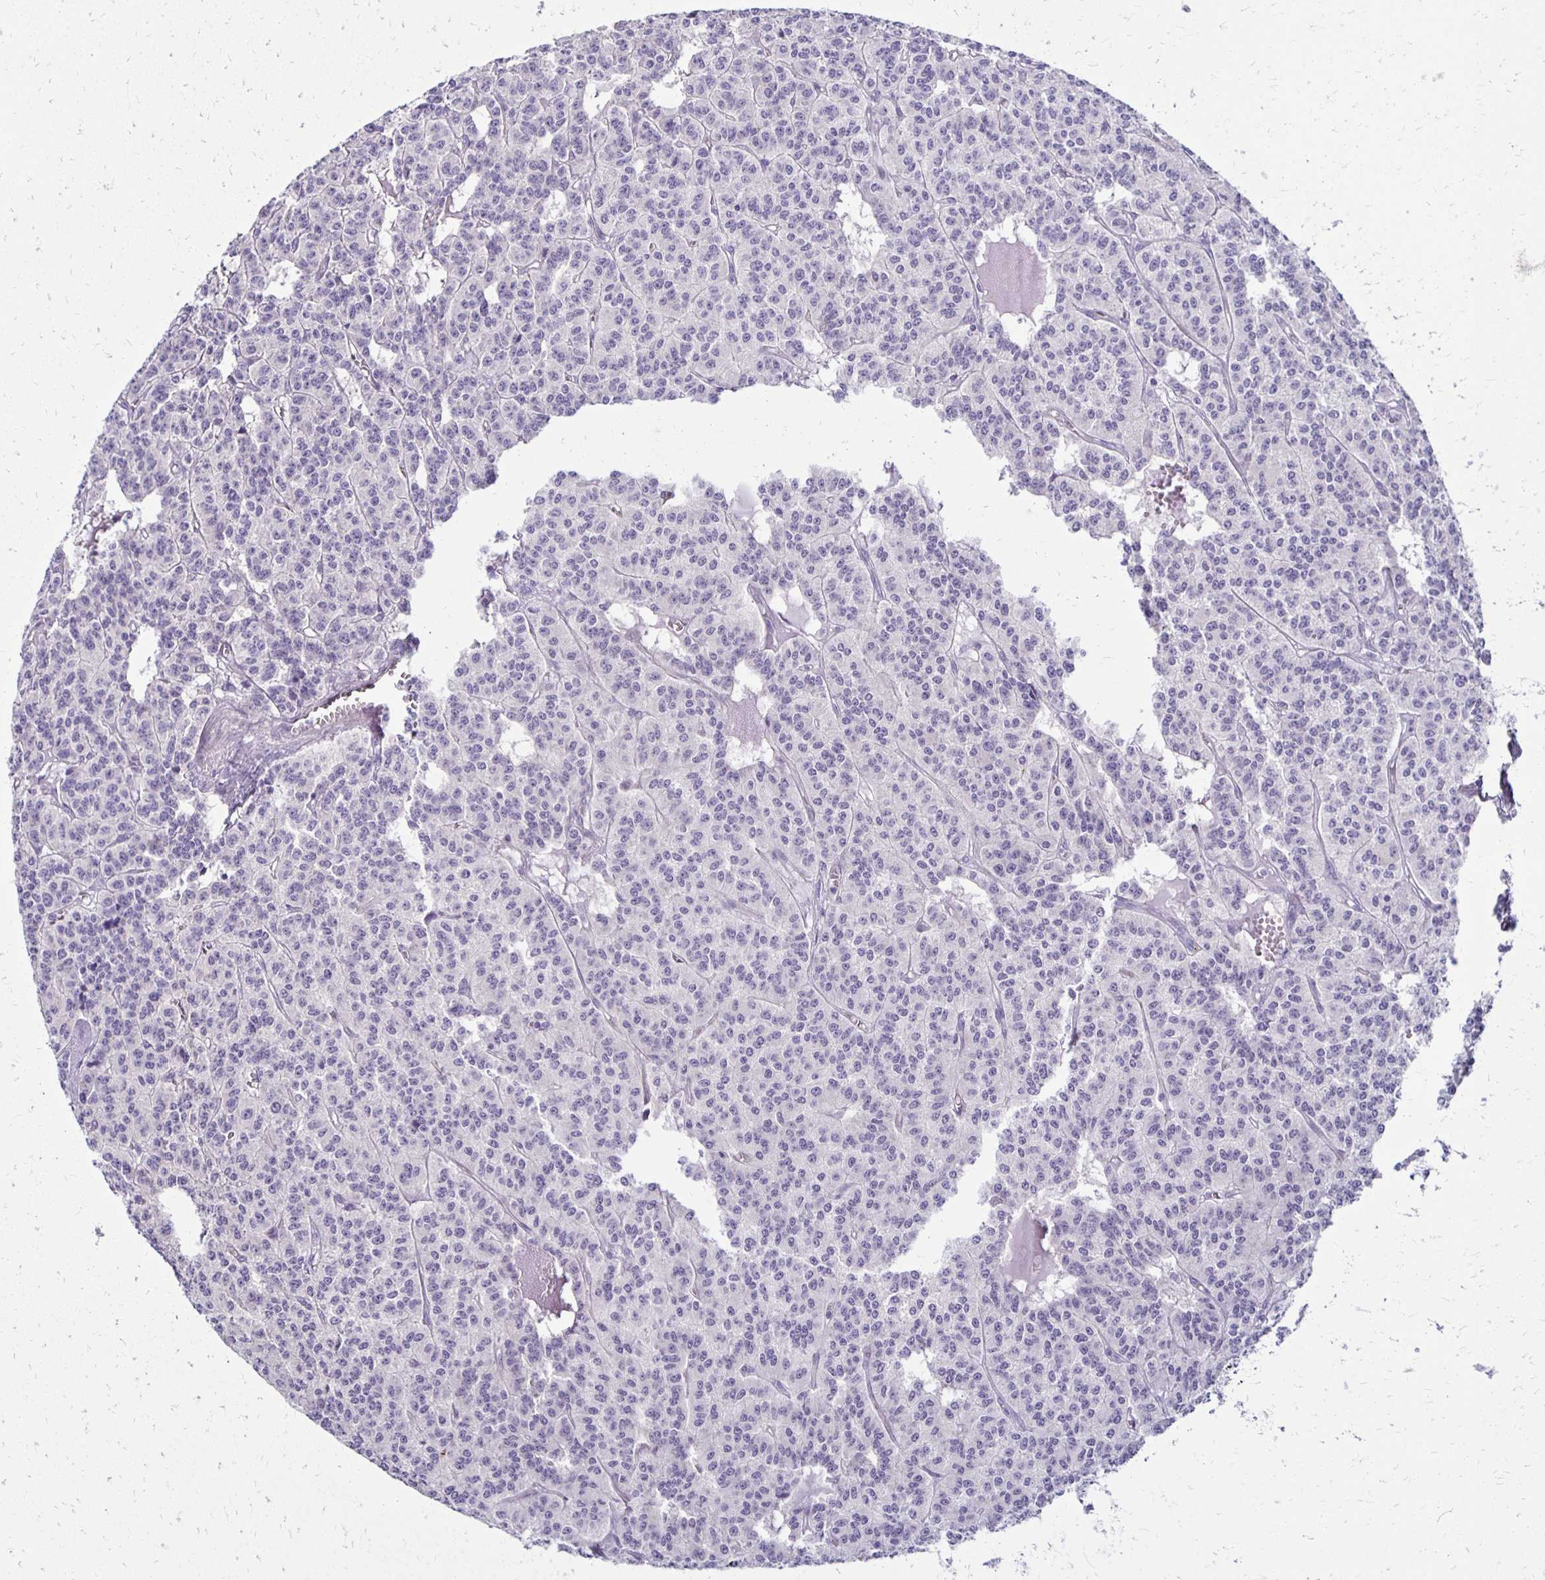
{"staining": {"intensity": "negative", "quantity": "none", "location": "none"}, "tissue": "carcinoid", "cell_type": "Tumor cells", "image_type": "cancer", "snomed": [{"axis": "morphology", "description": "Carcinoid, malignant, NOS"}, {"axis": "topography", "description": "Lung"}], "caption": "A high-resolution image shows immunohistochemistry staining of malignant carcinoid, which demonstrates no significant expression in tumor cells. (Brightfield microscopy of DAB immunohistochemistry (IHC) at high magnification).", "gene": "KATNBL1", "patient": {"sex": "female", "age": 71}}